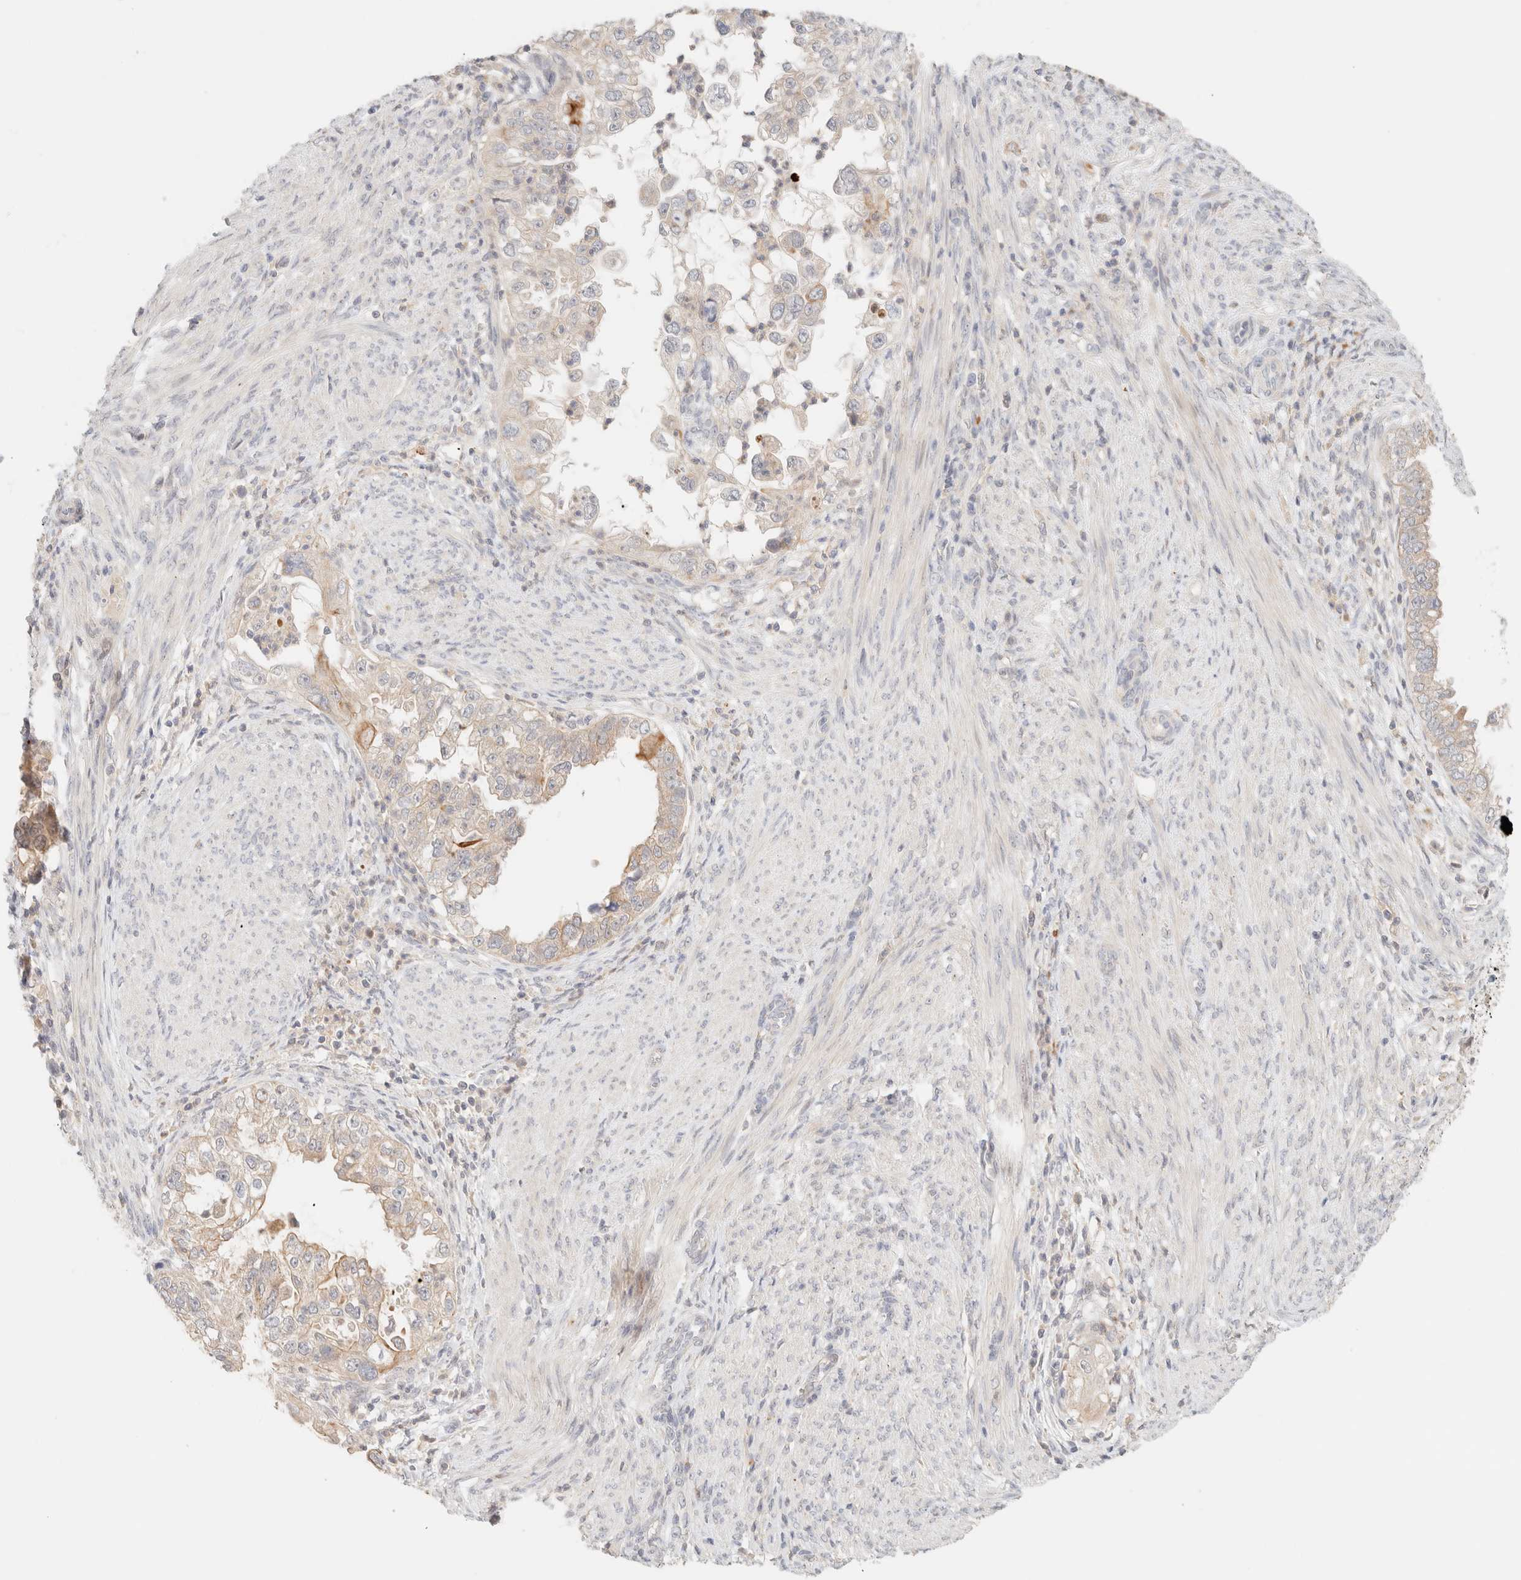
{"staining": {"intensity": "weak", "quantity": "25%-75%", "location": "cytoplasmic/membranous"}, "tissue": "endometrial cancer", "cell_type": "Tumor cells", "image_type": "cancer", "snomed": [{"axis": "morphology", "description": "Adenocarcinoma, NOS"}, {"axis": "topography", "description": "Endometrium"}], "caption": "DAB (3,3'-diaminobenzidine) immunohistochemical staining of human endometrial adenocarcinoma demonstrates weak cytoplasmic/membranous protein staining in approximately 25%-75% of tumor cells.", "gene": "SGSM2", "patient": {"sex": "female", "age": 85}}